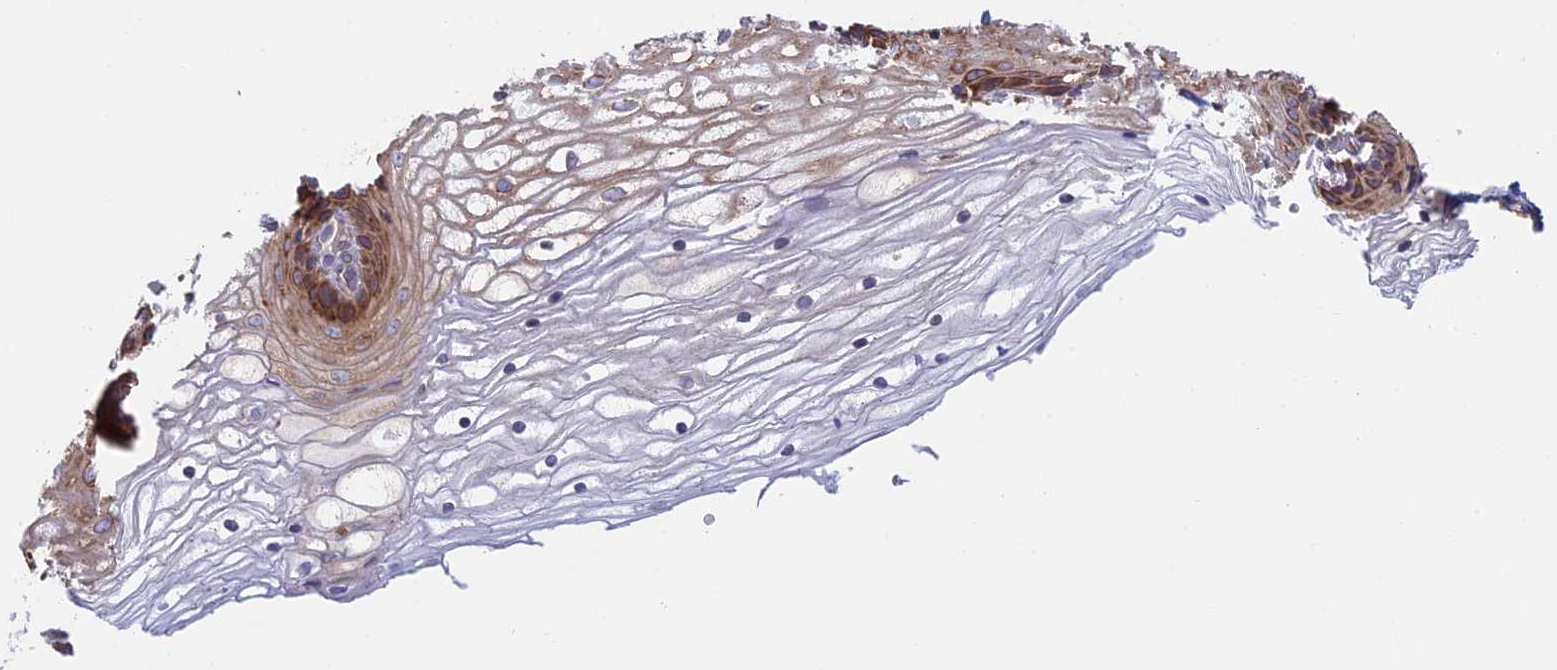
{"staining": {"intensity": "moderate", "quantity": "25%-75%", "location": "cytoplasmic/membranous"}, "tissue": "vagina", "cell_type": "Squamous epithelial cells", "image_type": "normal", "snomed": [{"axis": "morphology", "description": "Normal tissue, NOS"}, {"axis": "topography", "description": "Vagina"}], "caption": "Protein analysis of benign vagina displays moderate cytoplasmic/membranous staining in approximately 25%-75% of squamous epithelial cells. Using DAB (3,3'-diaminobenzidine) (brown) and hematoxylin (blue) stains, captured at high magnification using brightfield microscopy.", "gene": "GMIP", "patient": {"sex": "female", "age": 34}}